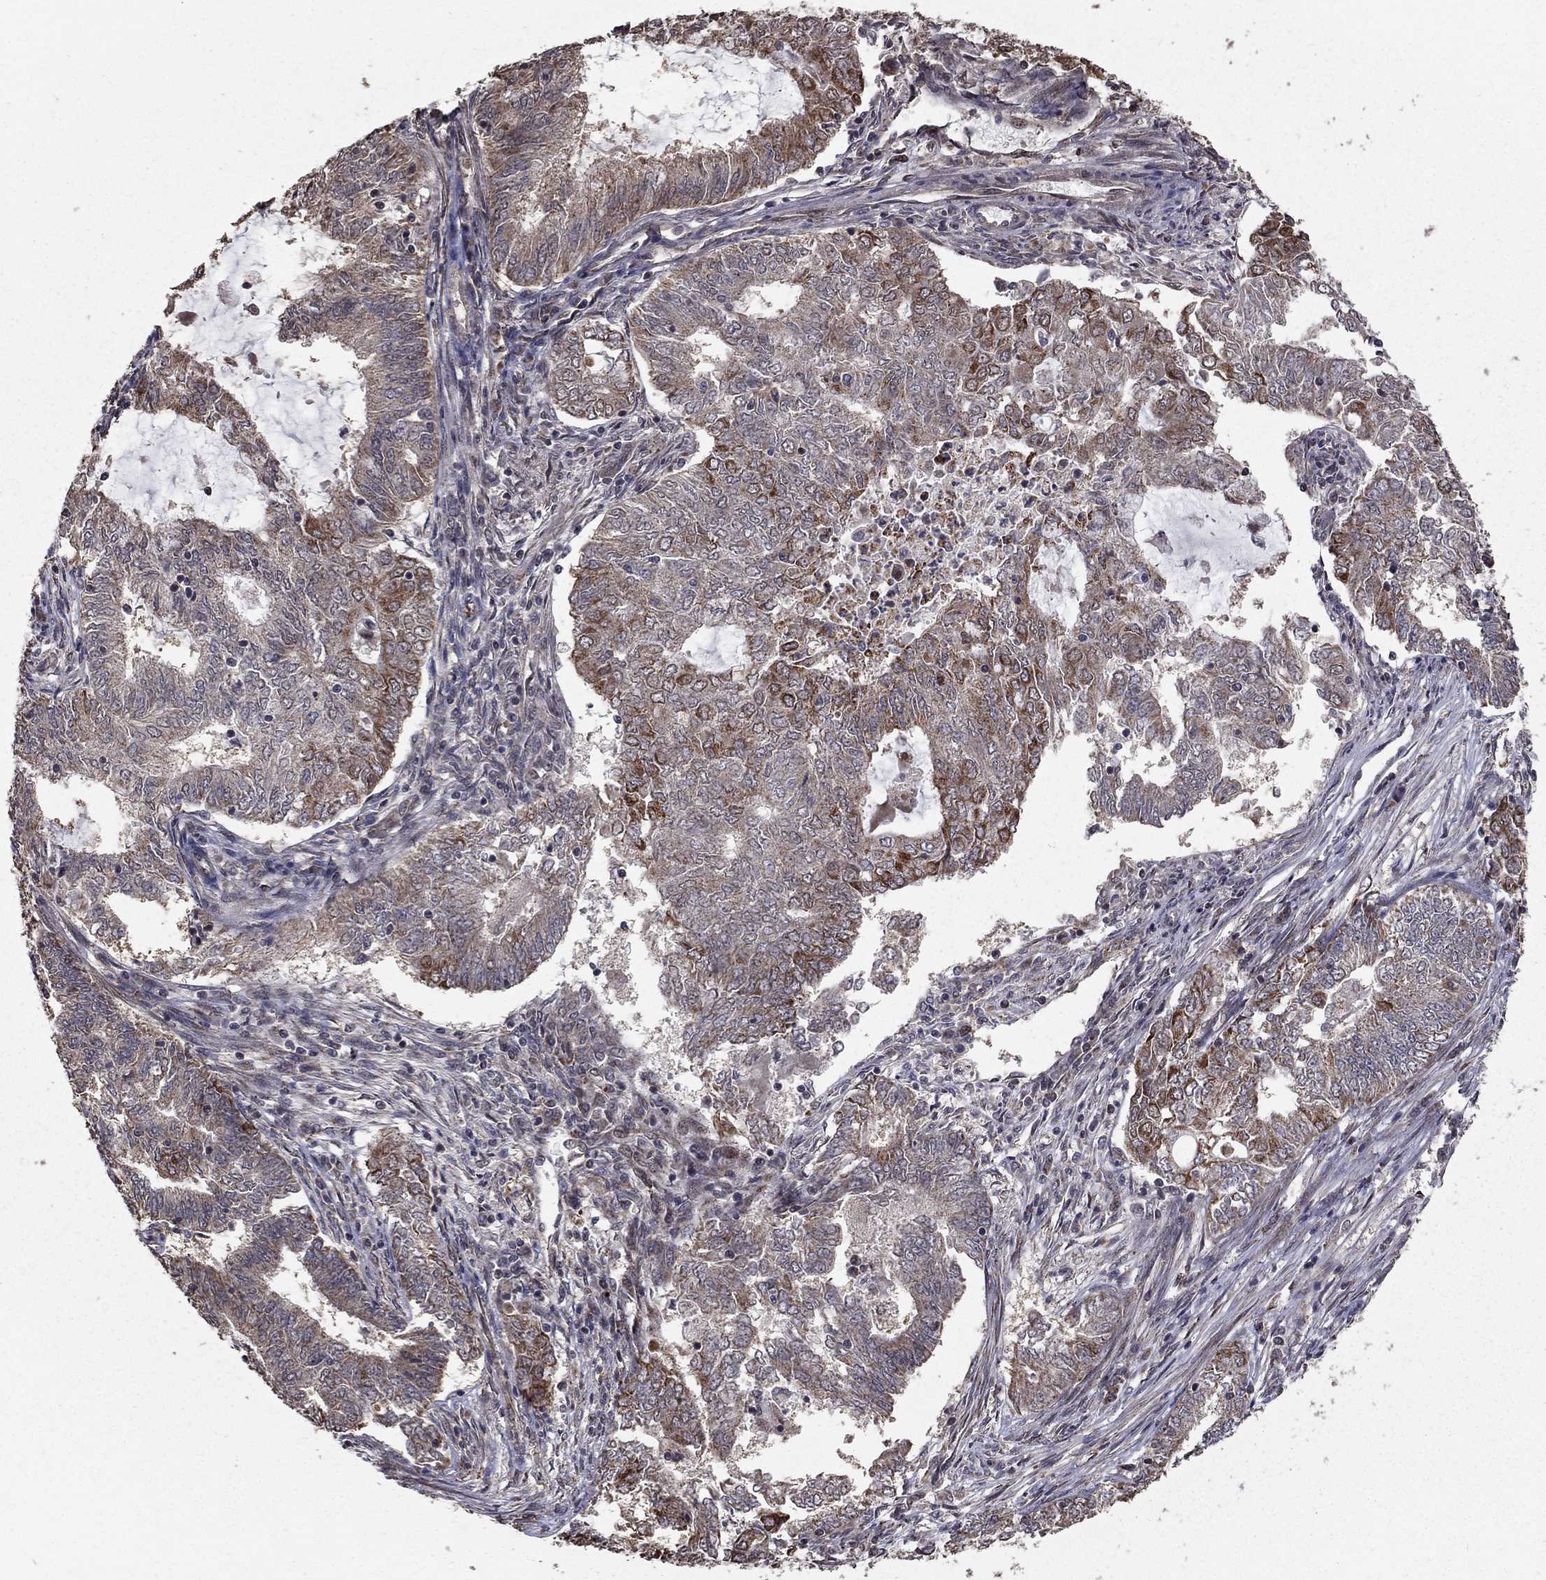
{"staining": {"intensity": "moderate", "quantity": "<25%", "location": "cytoplasmic/membranous"}, "tissue": "endometrial cancer", "cell_type": "Tumor cells", "image_type": "cancer", "snomed": [{"axis": "morphology", "description": "Adenocarcinoma, NOS"}, {"axis": "topography", "description": "Endometrium"}], "caption": "A low amount of moderate cytoplasmic/membranous expression is appreciated in about <25% of tumor cells in endometrial adenocarcinoma tissue. Nuclei are stained in blue.", "gene": "ACOT13", "patient": {"sex": "female", "age": 62}}